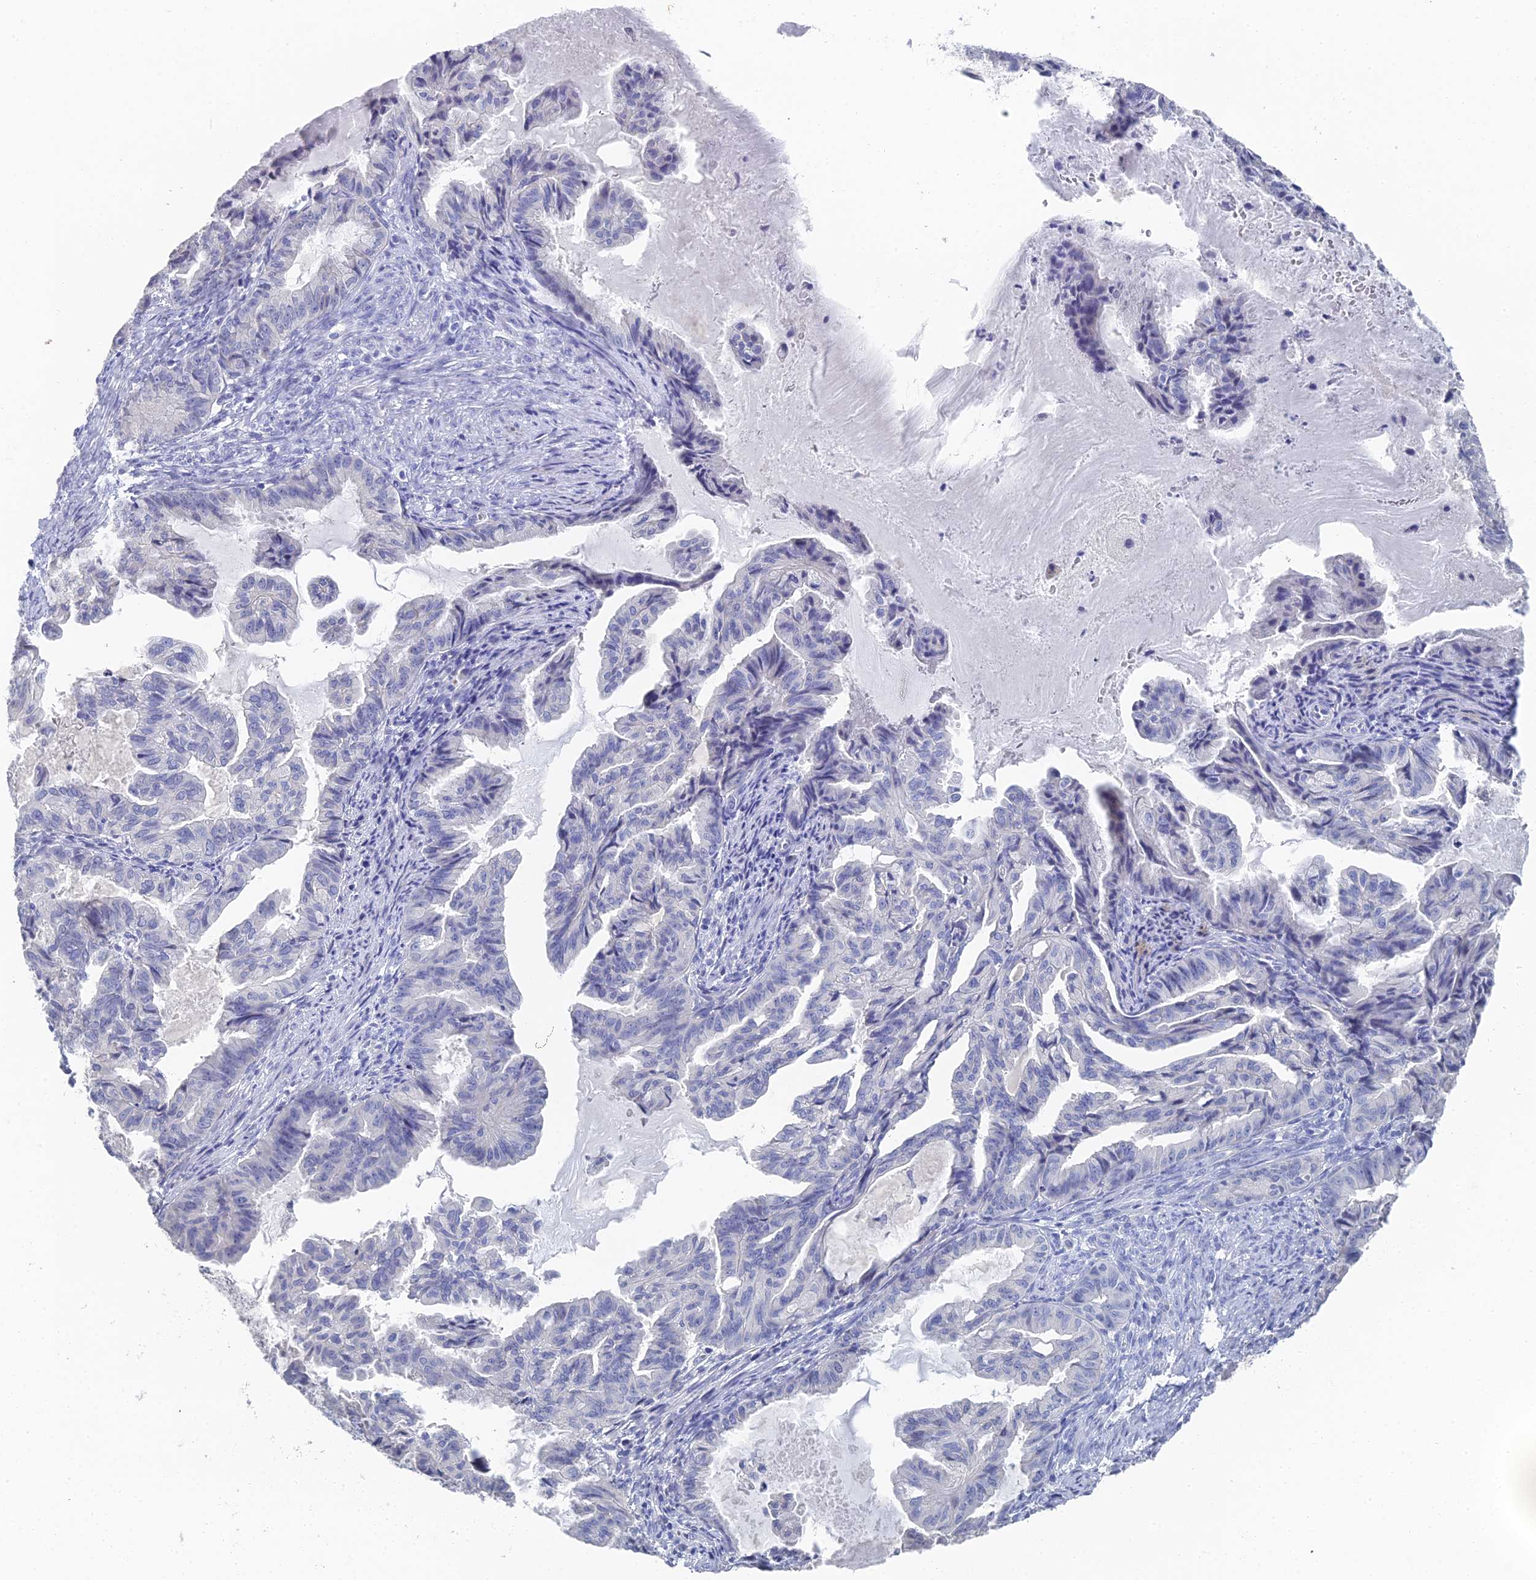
{"staining": {"intensity": "negative", "quantity": "none", "location": "none"}, "tissue": "endometrial cancer", "cell_type": "Tumor cells", "image_type": "cancer", "snomed": [{"axis": "morphology", "description": "Adenocarcinoma, NOS"}, {"axis": "topography", "description": "Endometrium"}], "caption": "The IHC image has no significant positivity in tumor cells of adenocarcinoma (endometrial) tissue.", "gene": "GFAP", "patient": {"sex": "female", "age": 86}}